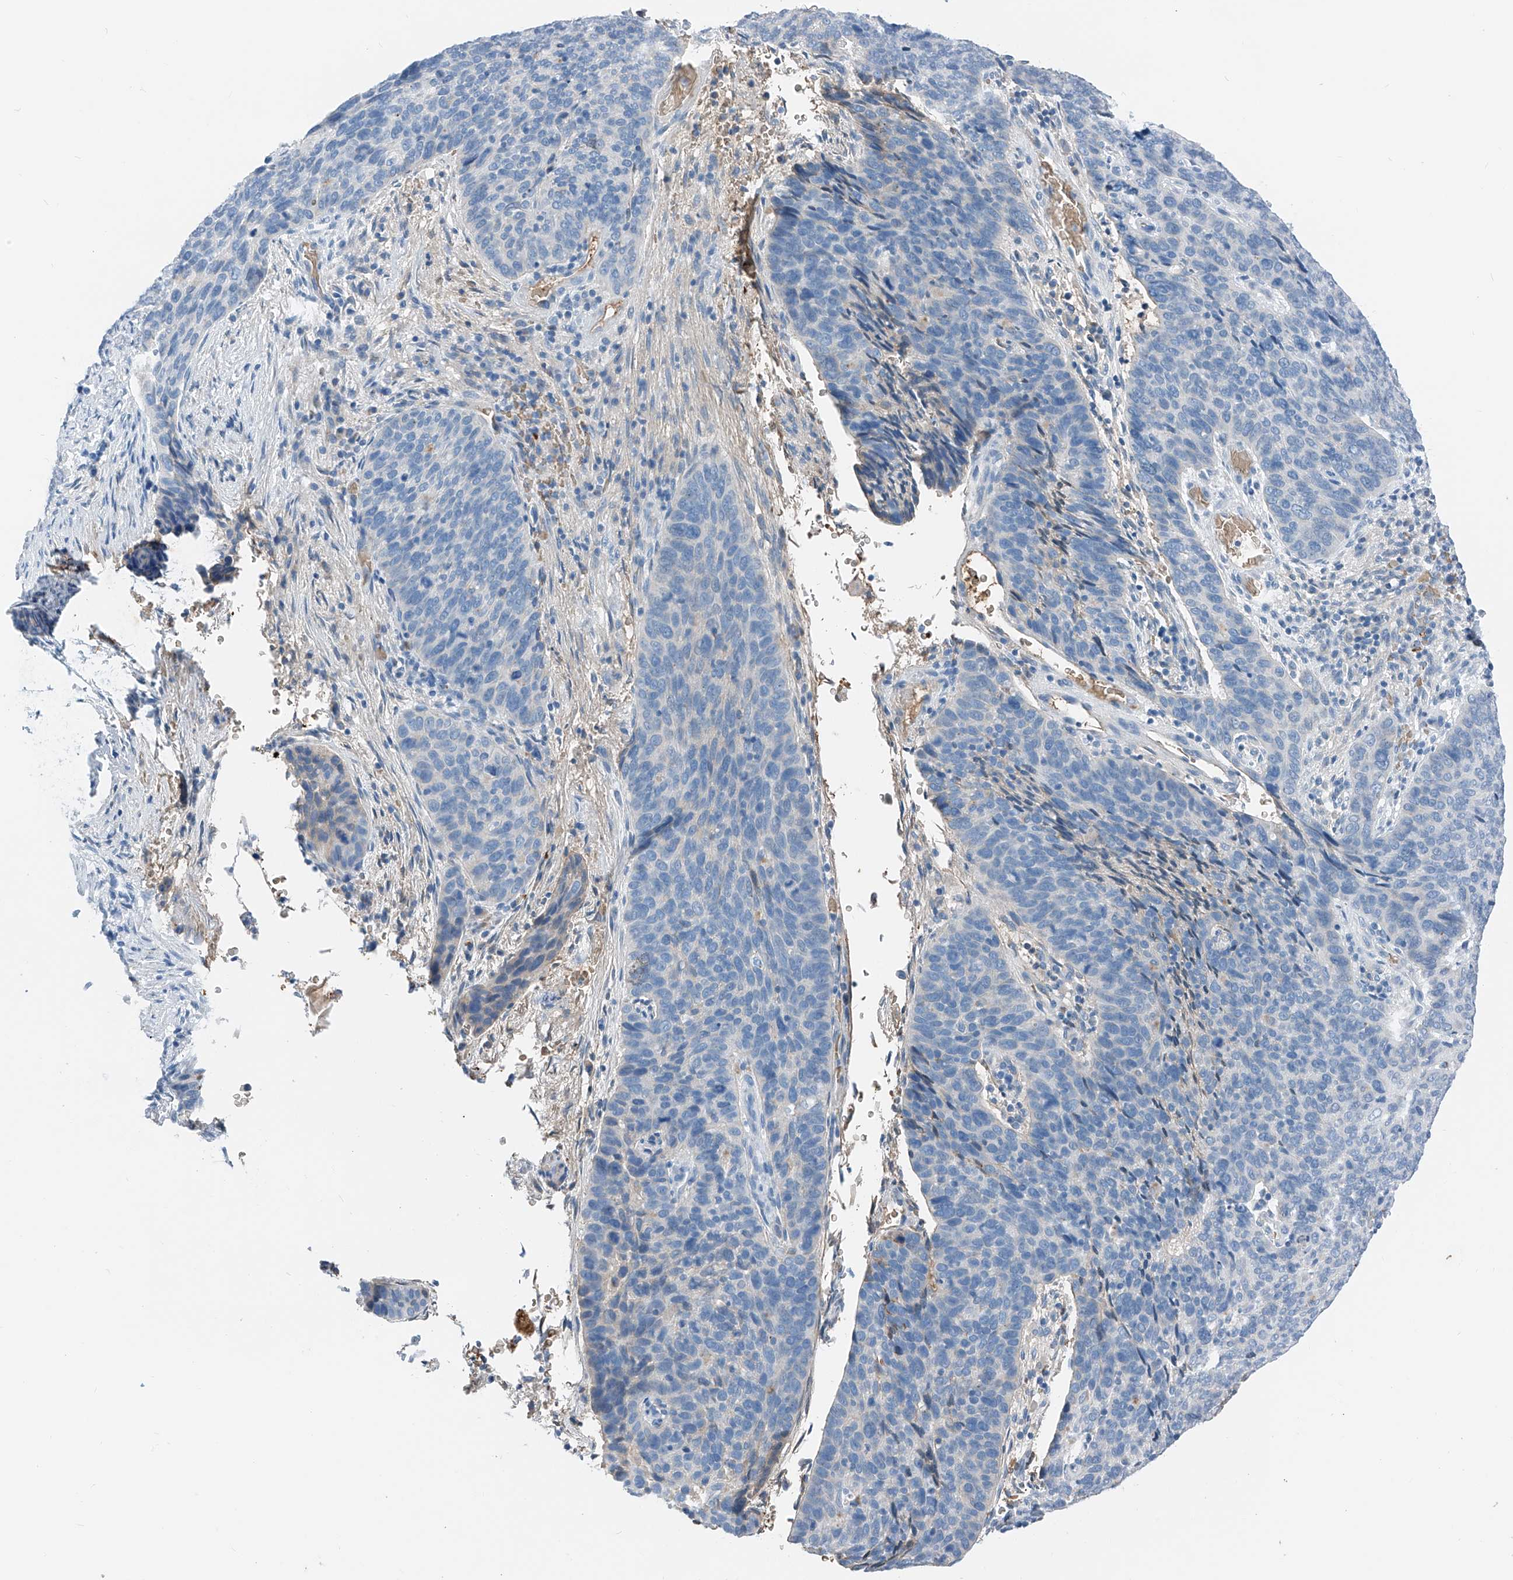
{"staining": {"intensity": "negative", "quantity": "none", "location": "none"}, "tissue": "cervical cancer", "cell_type": "Tumor cells", "image_type": "cancer", "snomed": [{"axis": "morphology", "description": "Squamous cell carcinoma, NOS"}, {"axis": "topography", "description": "Cervix"}], "caption": "There is no significant positivity in tumor cells of cervical cancer. The staining was performed using DAB to visualize the protein expression in brown, while the nuclei were stained in blue with hematoxylin (Magnification: 20x).", "gene": "PRSS23", "patient": {"sex": "female", "age": 60}}